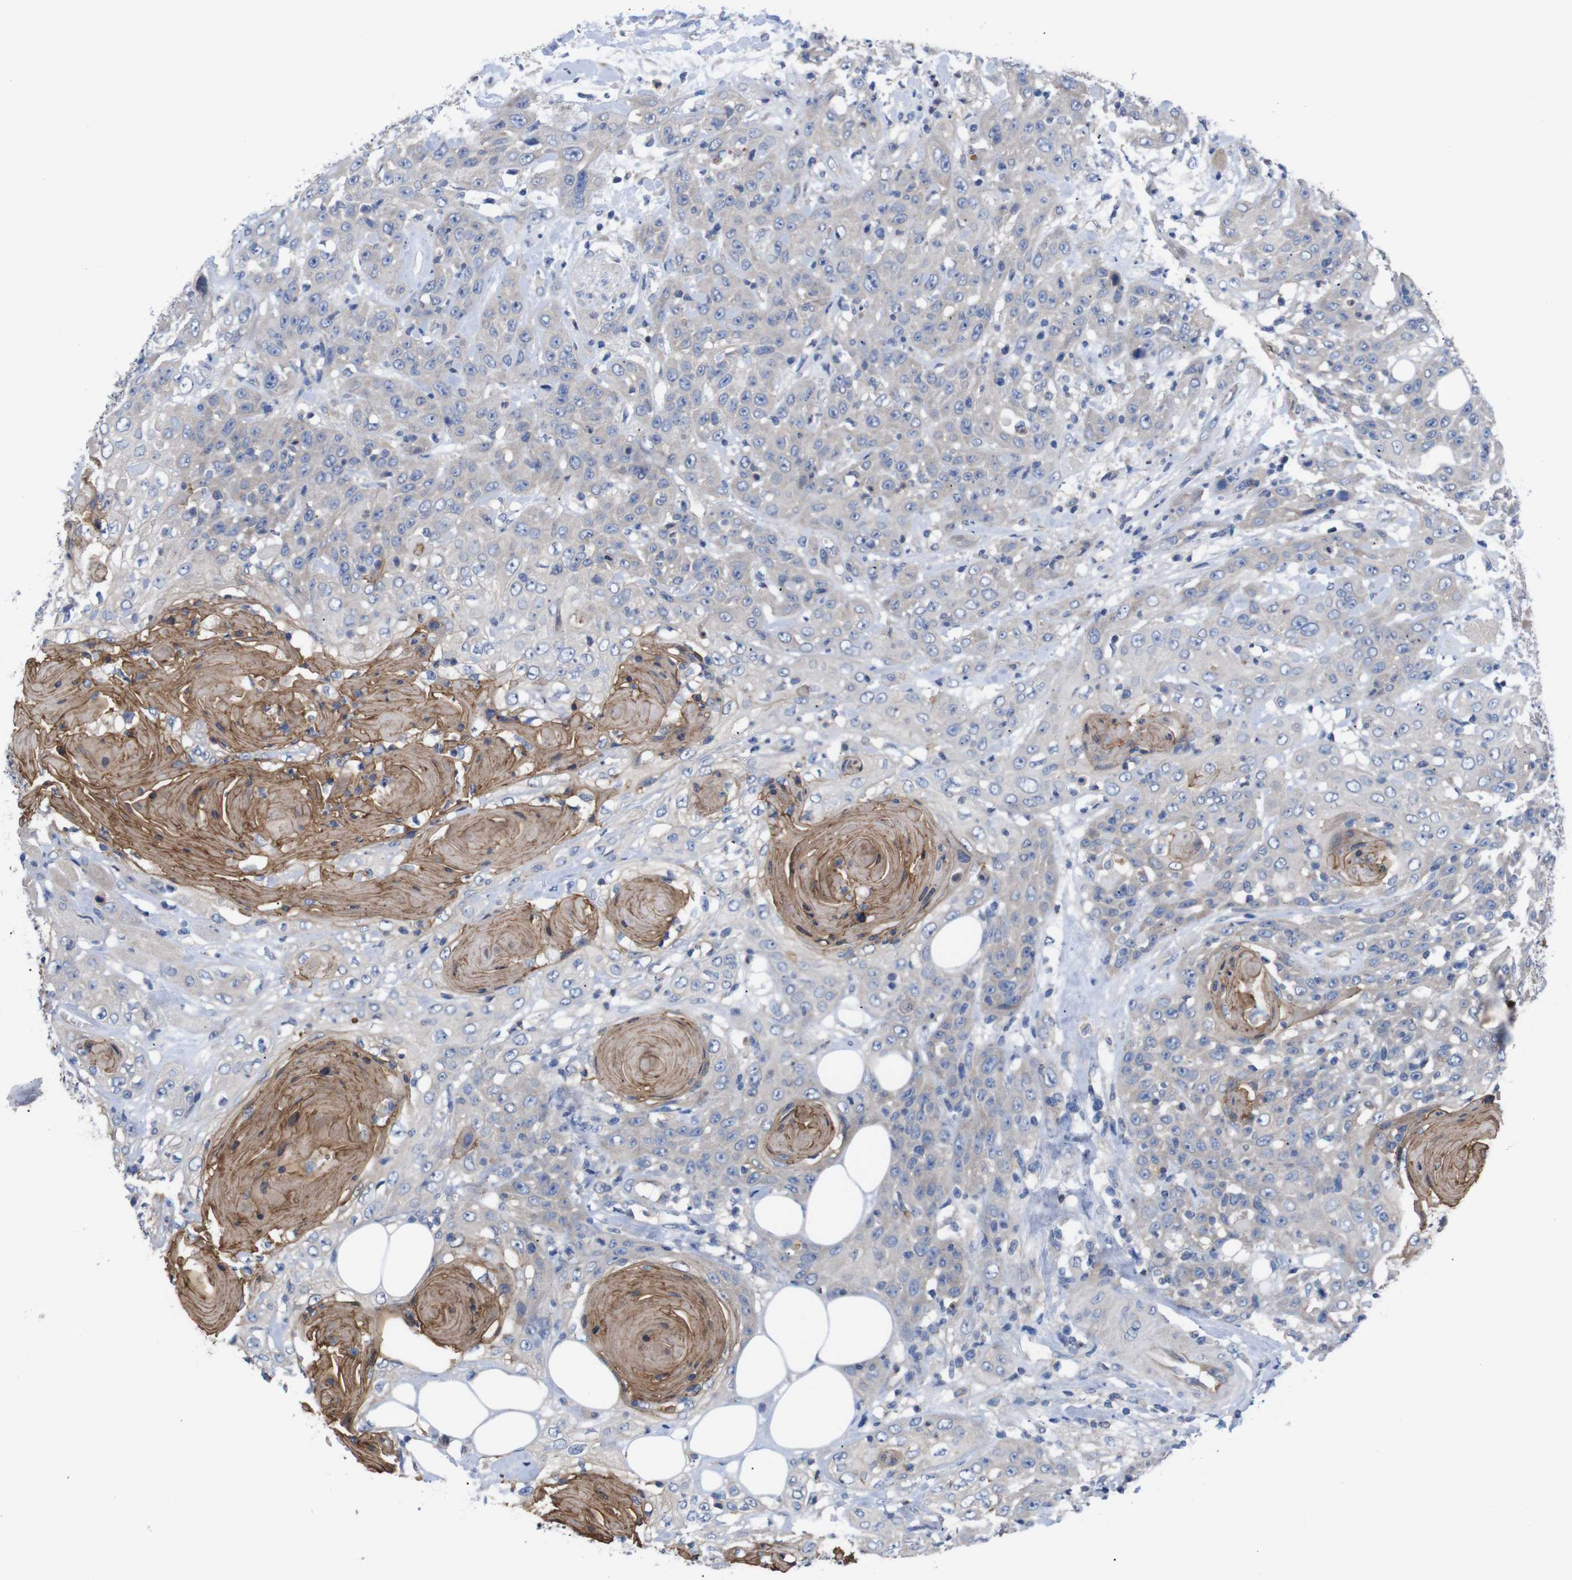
{"staining": {"intensity": "negative", "quantity": "none", "location": "none"}, "tissue": "head and neck cancer", "cell_type": "Tumor cells", "image_type": "cancer", "snomed": [{"axis": "morphology", "description": "Squamous cell carcinoma, NOS"}, {"axis": "topography", "description": "Head-Neck"}], "caption": "Immunohistochemistry (IHC) of human squamous cell carcinoma (head and neck) displays no positivity in tumor cells.", "gene": "USH1C", "patient": {"sex": "female", "age": 84}}